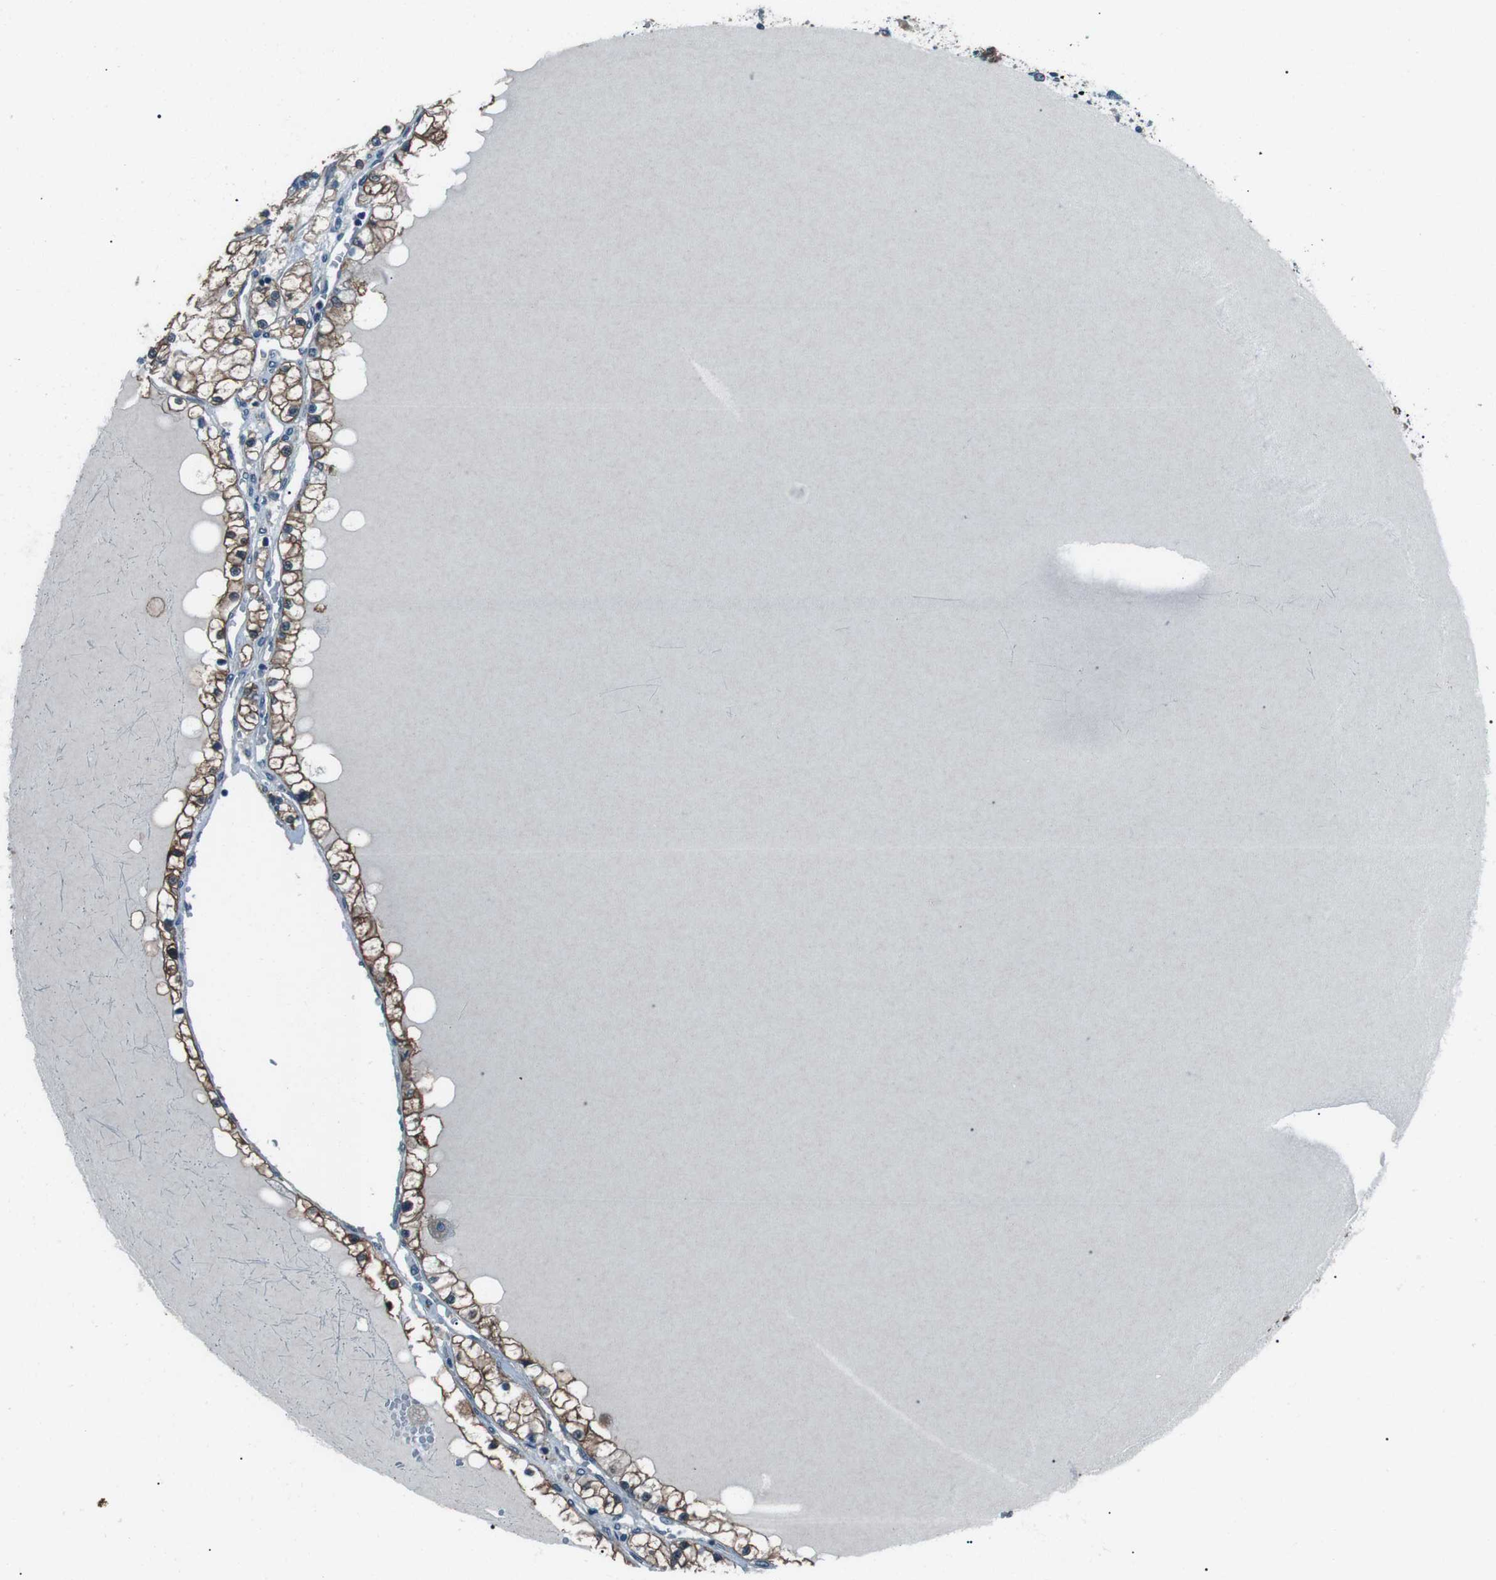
{"staining": {"intensity": "moderate", "quantity": ">75%", "location": "cytoplasmic/membranous"}, "tissue": "renal cancer", "cell_type": "Tumor cells", "image_type": "cancer", "snomed": [{"axis": "morphology", "description": "Adenocarcinoma, NOS"}, {"axis": "topography", "description": "Kidney"}], "caption": "About >75% of tumor cells in renal adenocarcinoma demonstrate moderate cytoplasmic/membranous protein positivity as visualized by brown immunohistochemical staining.", "gene": "LRIG2", "patient": {"sex": "male", "age": 68}}